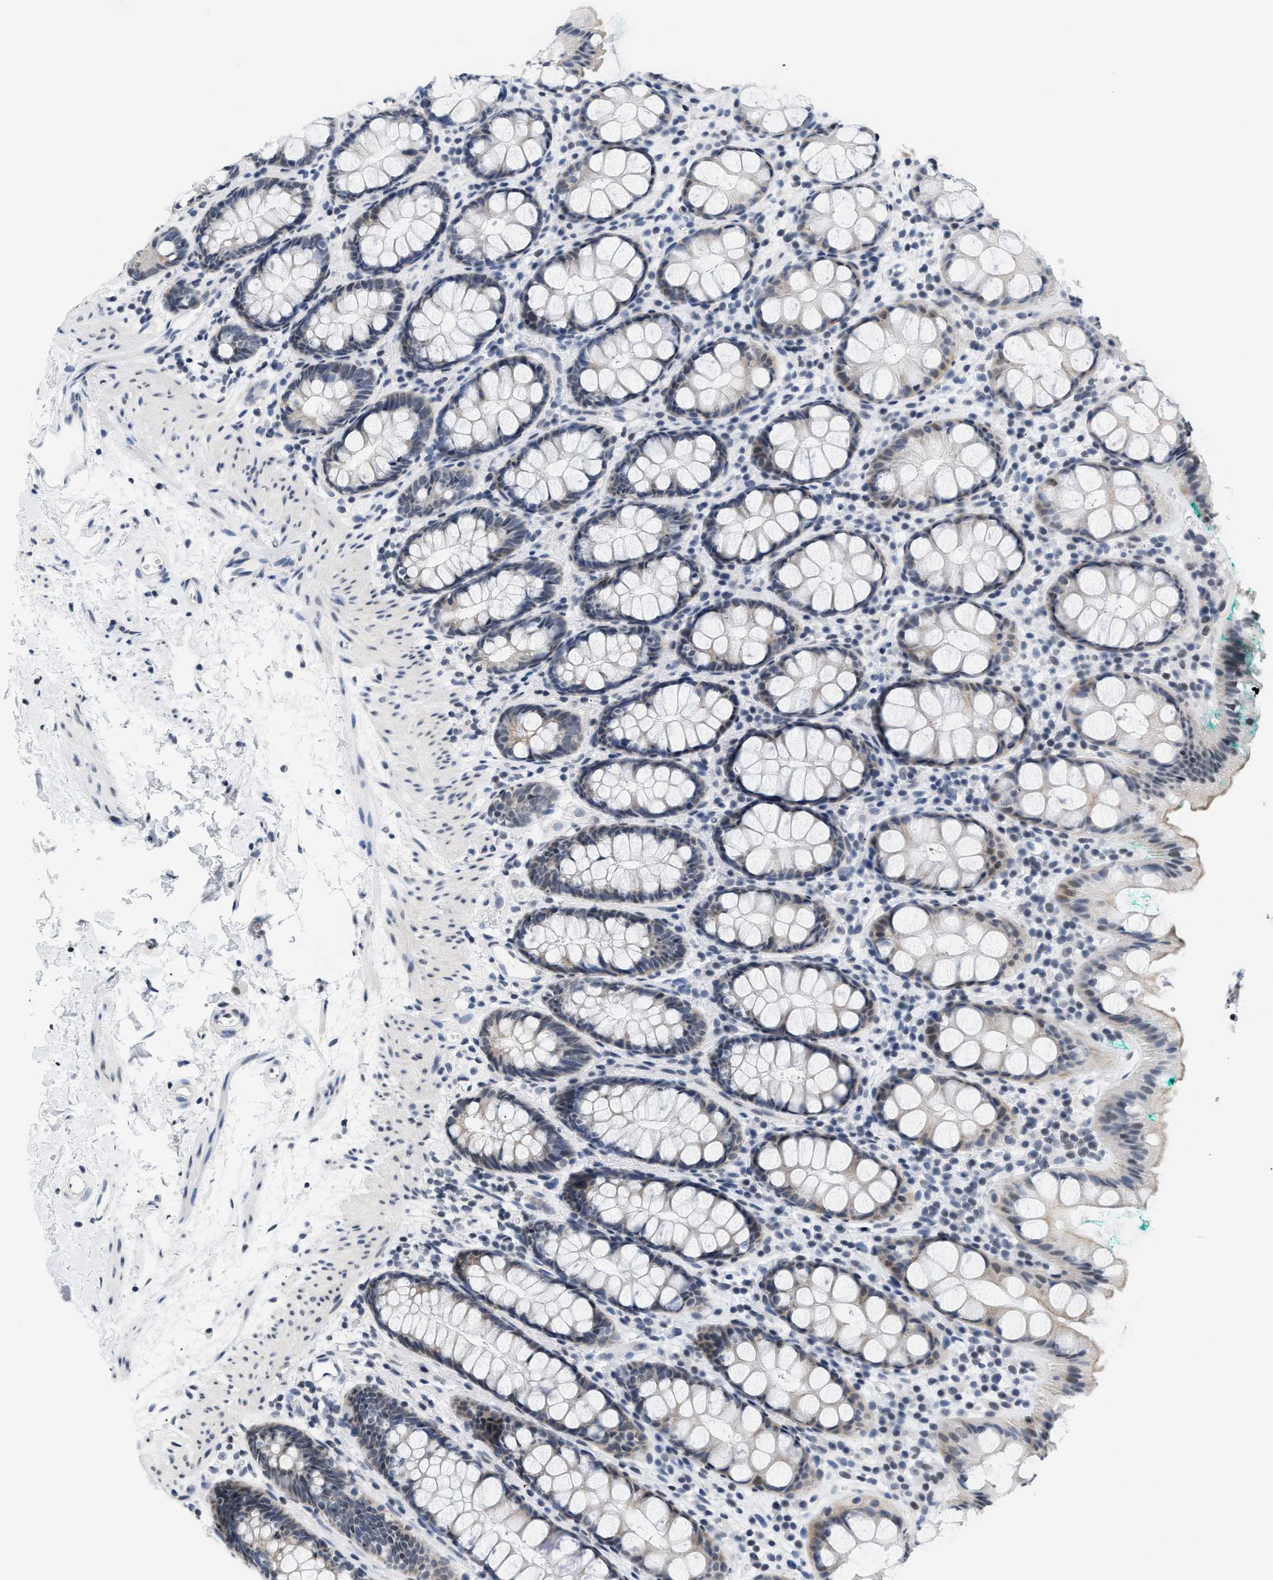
{"staining": {"intensity": "weak", "quantity": "<25%", "location": "nuclear"}, "tissue": "rectum", "cell_type": "Glandular cells", "image_type": "normal", "snomed": [{"axis": "morphology", "description": "Normal tissue, NOS"}, {"axis": "topography", "description": "Rectum"}], "caption": "The IHC histopathology image has no significant positivity in glandular cells of rectum. (Brightfield microscopy of DAB immunohistochemistry (IHC) at high magnification).", "gene": "RAF1", "patient": {"sex": "female", "age": 65}}